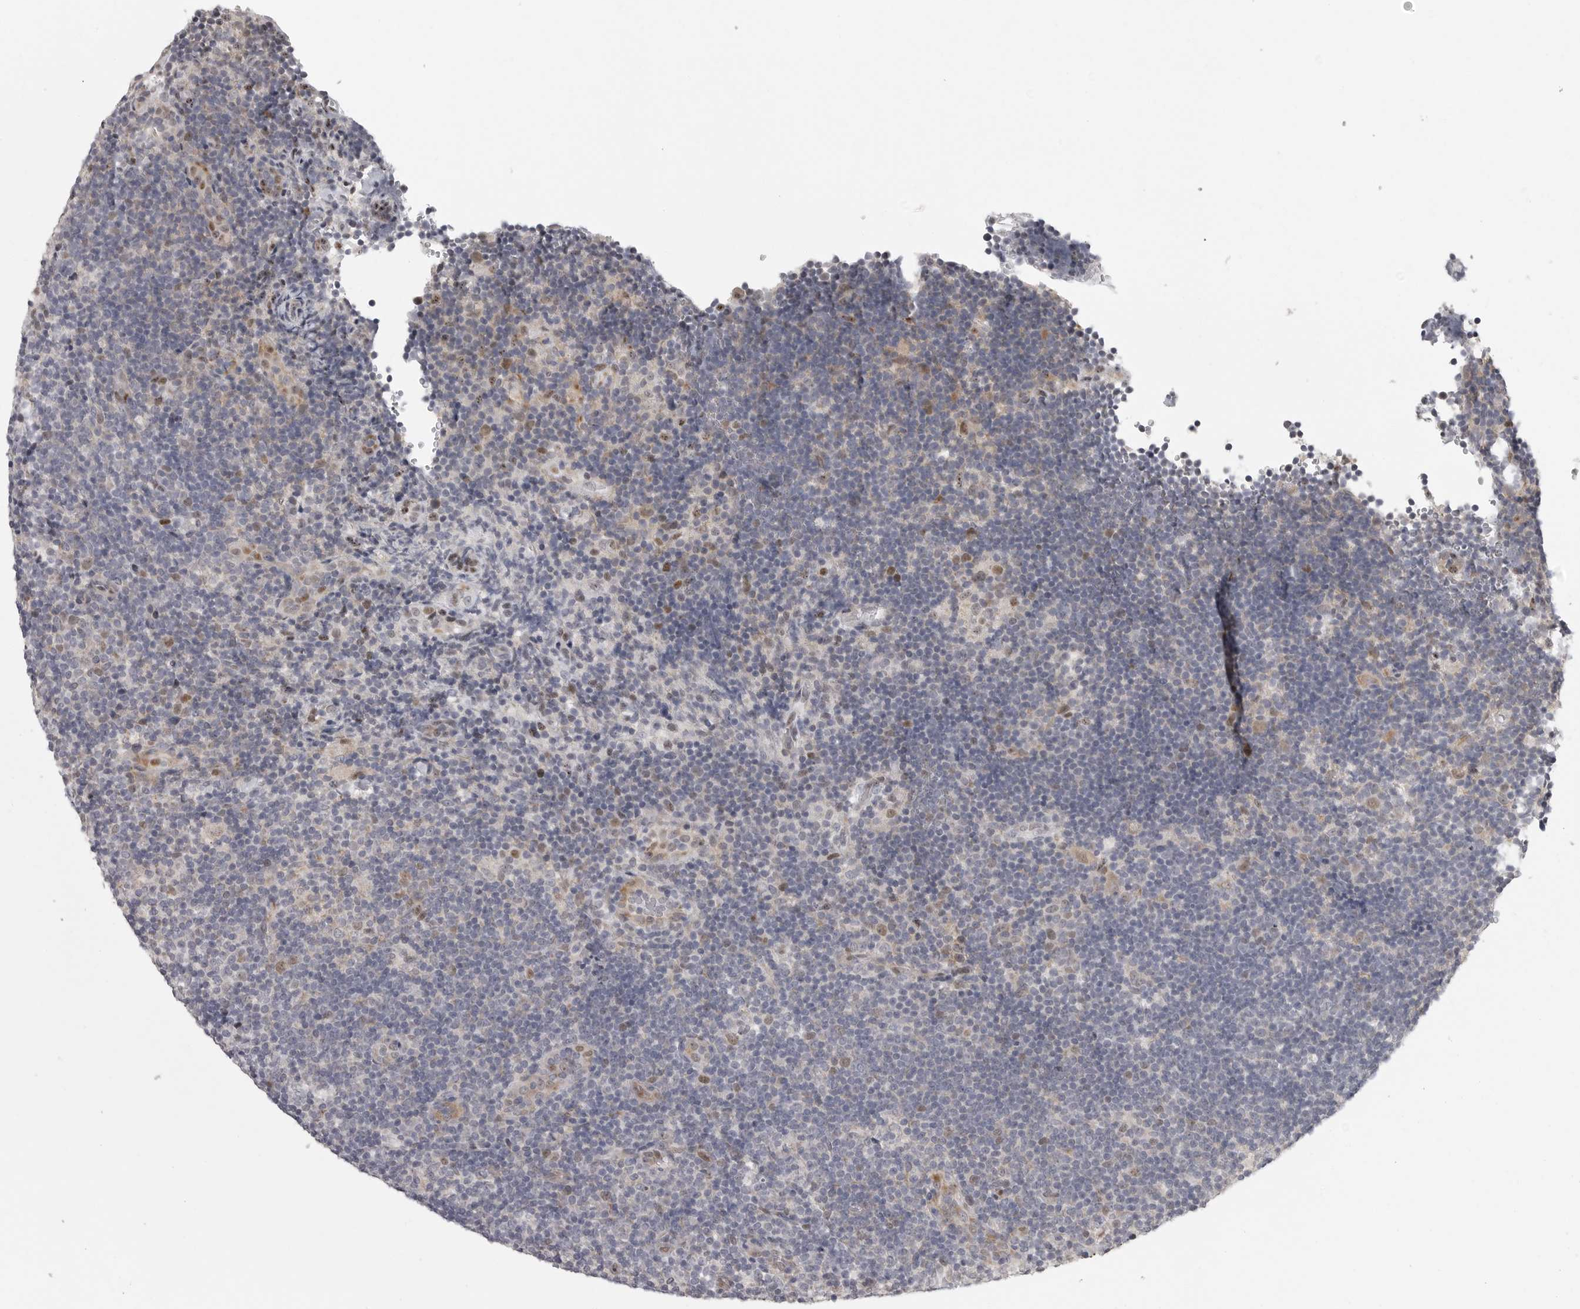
{"staining": {"intensity": "weak", "quantity": ">75%", "location": "nuclear"}, "tissue": "lymphoma", "cell_type": "Tumor cells", "image_type": "cancer", "snomed": [{"axis": "morphology", "description": "Hodgkin's disease, NOS"}, {"axis": "topography", "description": "Lymph node"}], "caption": "Immunohistochemical staining of human lymphoma shows low levels of weak nuclear protein staining in approximately >75% of tumor cells. The staining is performed using DAB (3,3'-diaminobenzidine) brown chromogen to label protein expression. The nuclei are counter-stained blue using hematoxylin.", "gene": "POLE2", "patient": {"sex": "female", "age": 57}}